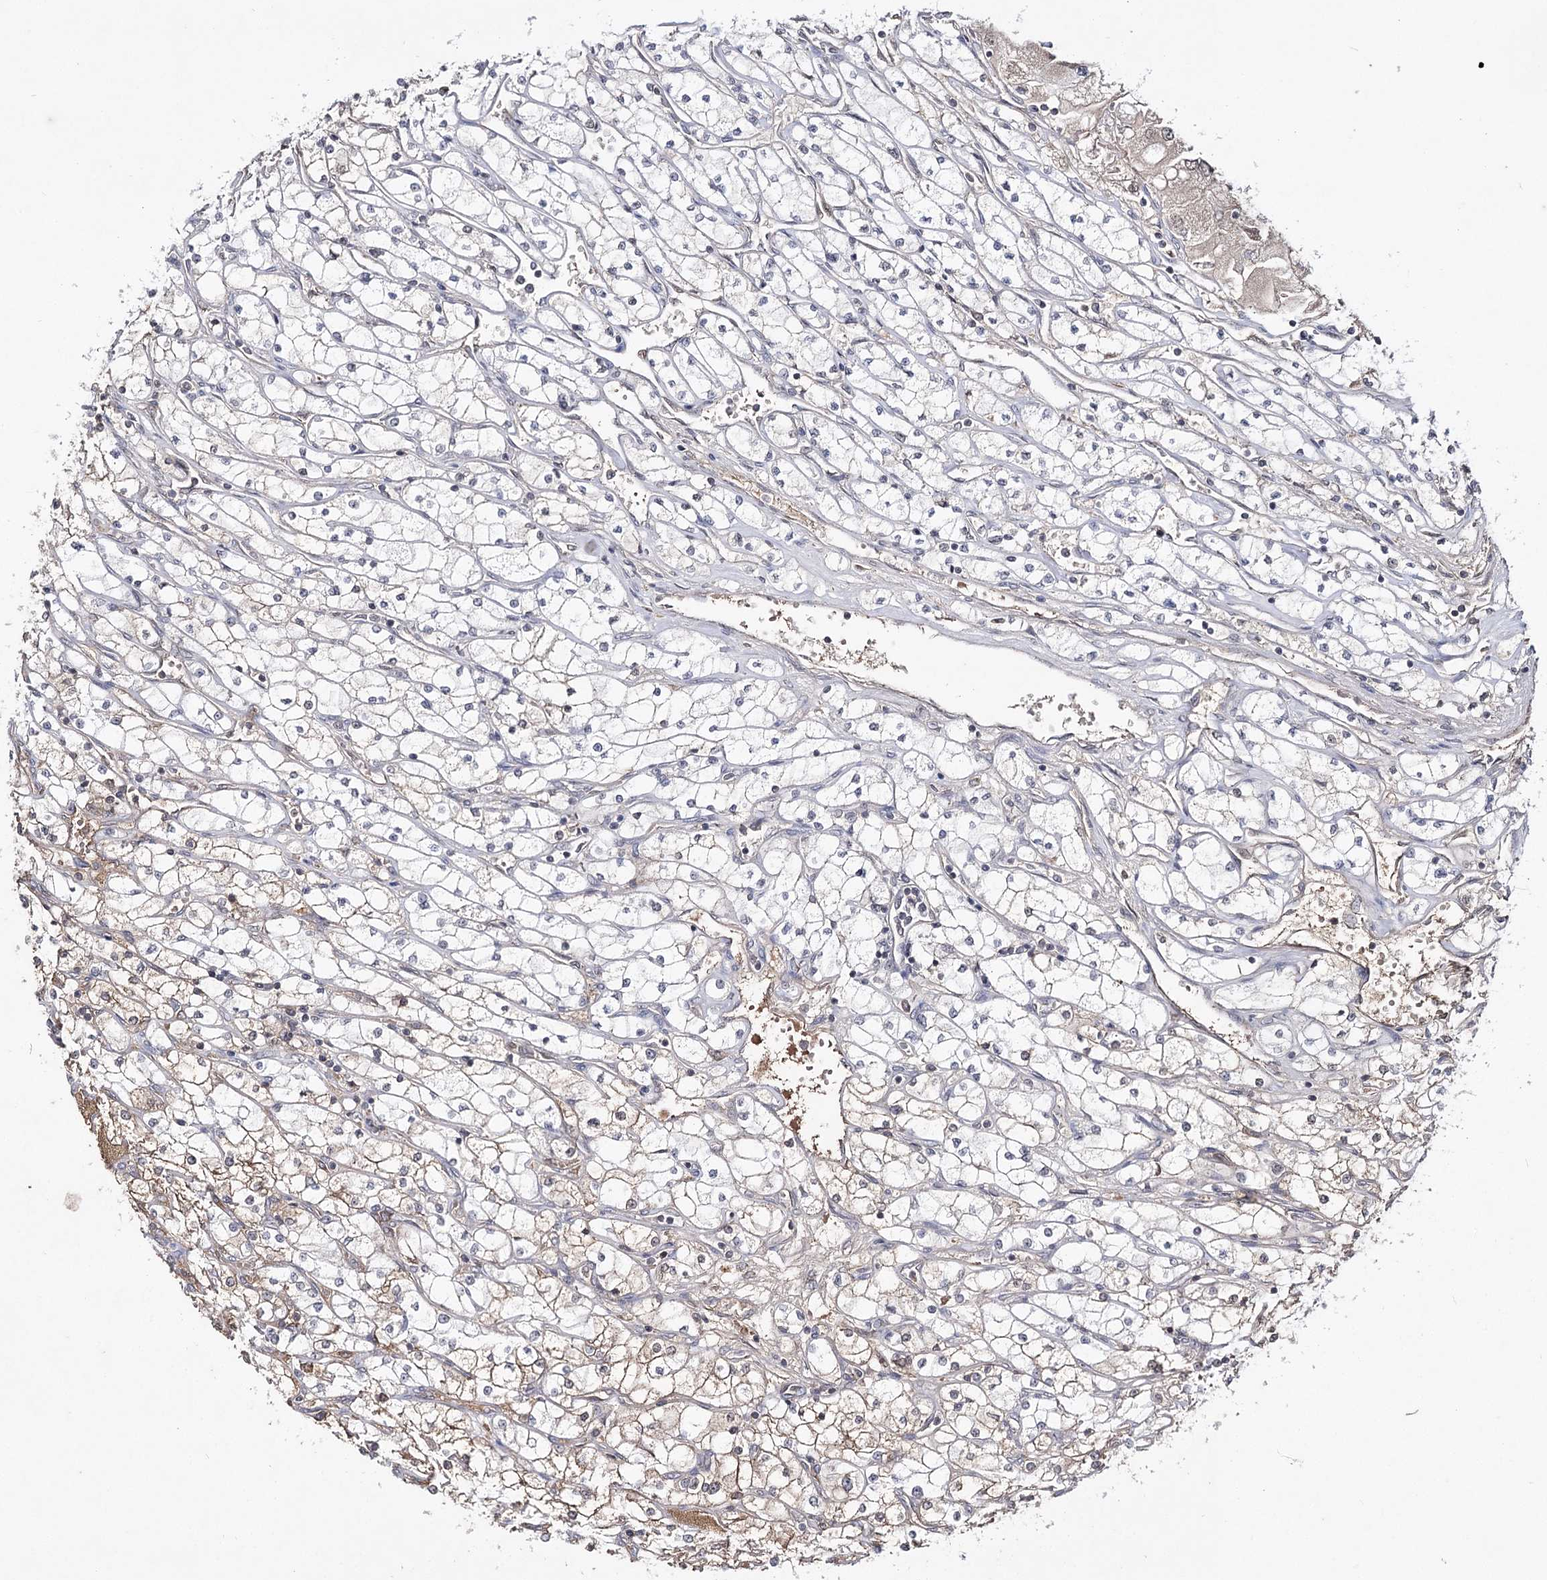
{"staining": {"intensity": "weak", "quantity": "<25%", "location": "cytoplasmic/membranous"}, "tissue": "renal cancer", "cell_type": "Tumor cells", "image_type": "cancer", "snomed": [{"axis": "morphology", "description": "Adenocarcinoma, NOS"}, {"axis": "topography", "description": "Kidney"}], "caption": "Tumor cells are negative for brown protein staining in renal cancer (adenocarcinoma). (Brightfield microscopy of DAB (3,3'-diaminobenzidine) immunohistochemistry at high magnification).", "gene": "SYNGR3", "patient": {"sex": "male", "age": 80}}